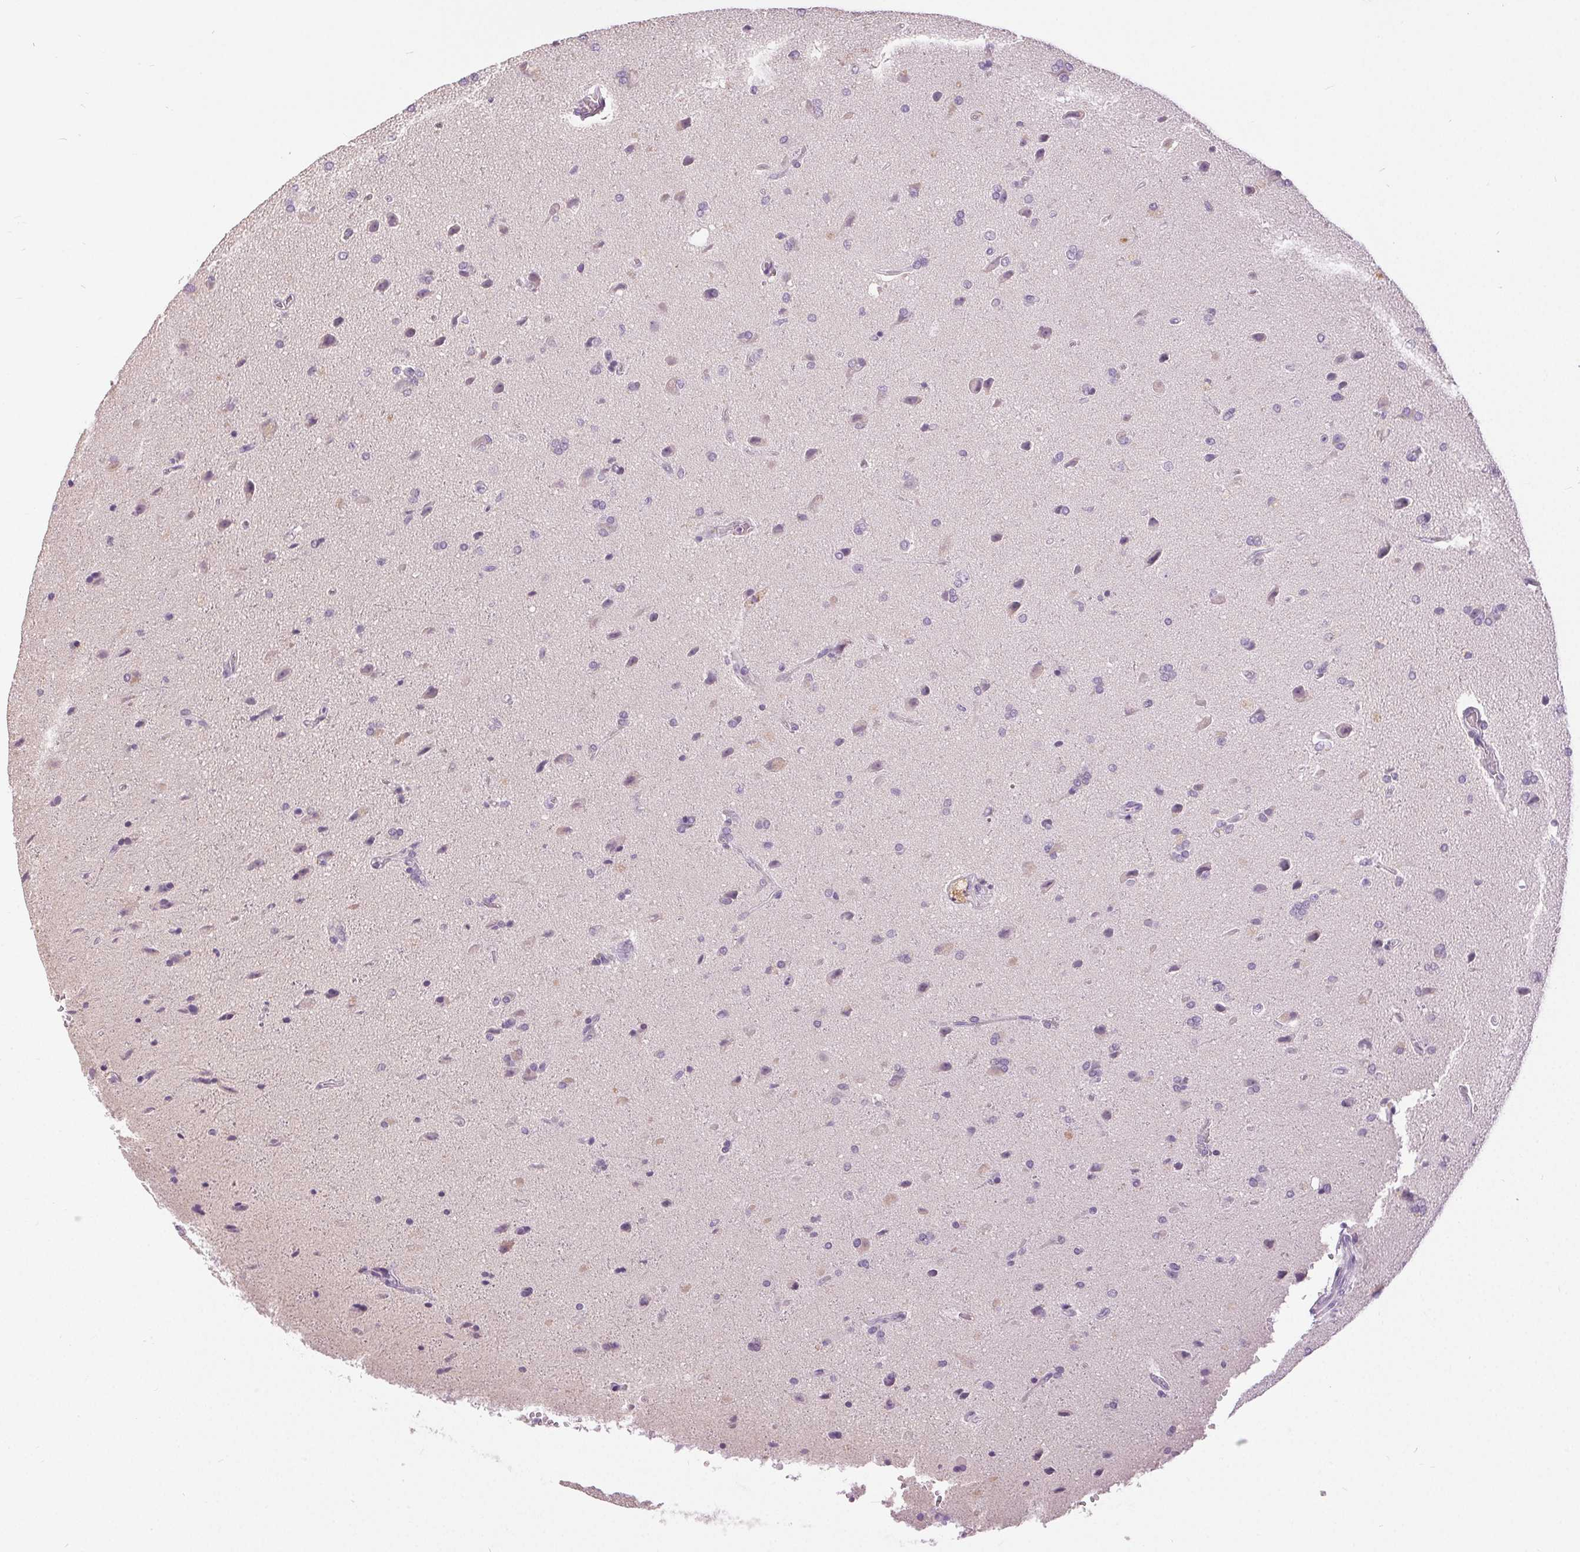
{"staining": {"intensity": "negative", "quantity": "none", "location": "none"}, "tissue": "glioma", "cell_type": "Tumor cells", "image_type": "cancer", "snomed": [{"axis": "morphology", "description": "Glioma, malignant, High grade"}, {"axis": "topography", "description": "Brain"}], "caption": "Immunohistochemistry (IHC) micrograph of neoplastic tissue: human malignant glioma (high-grade) stained with DAB (3,3'-diaminobenzidine) displays no significant protein expression in tumor cells.", "gene": "DSG3", "patient": {"sex": "male", "age": 68}}